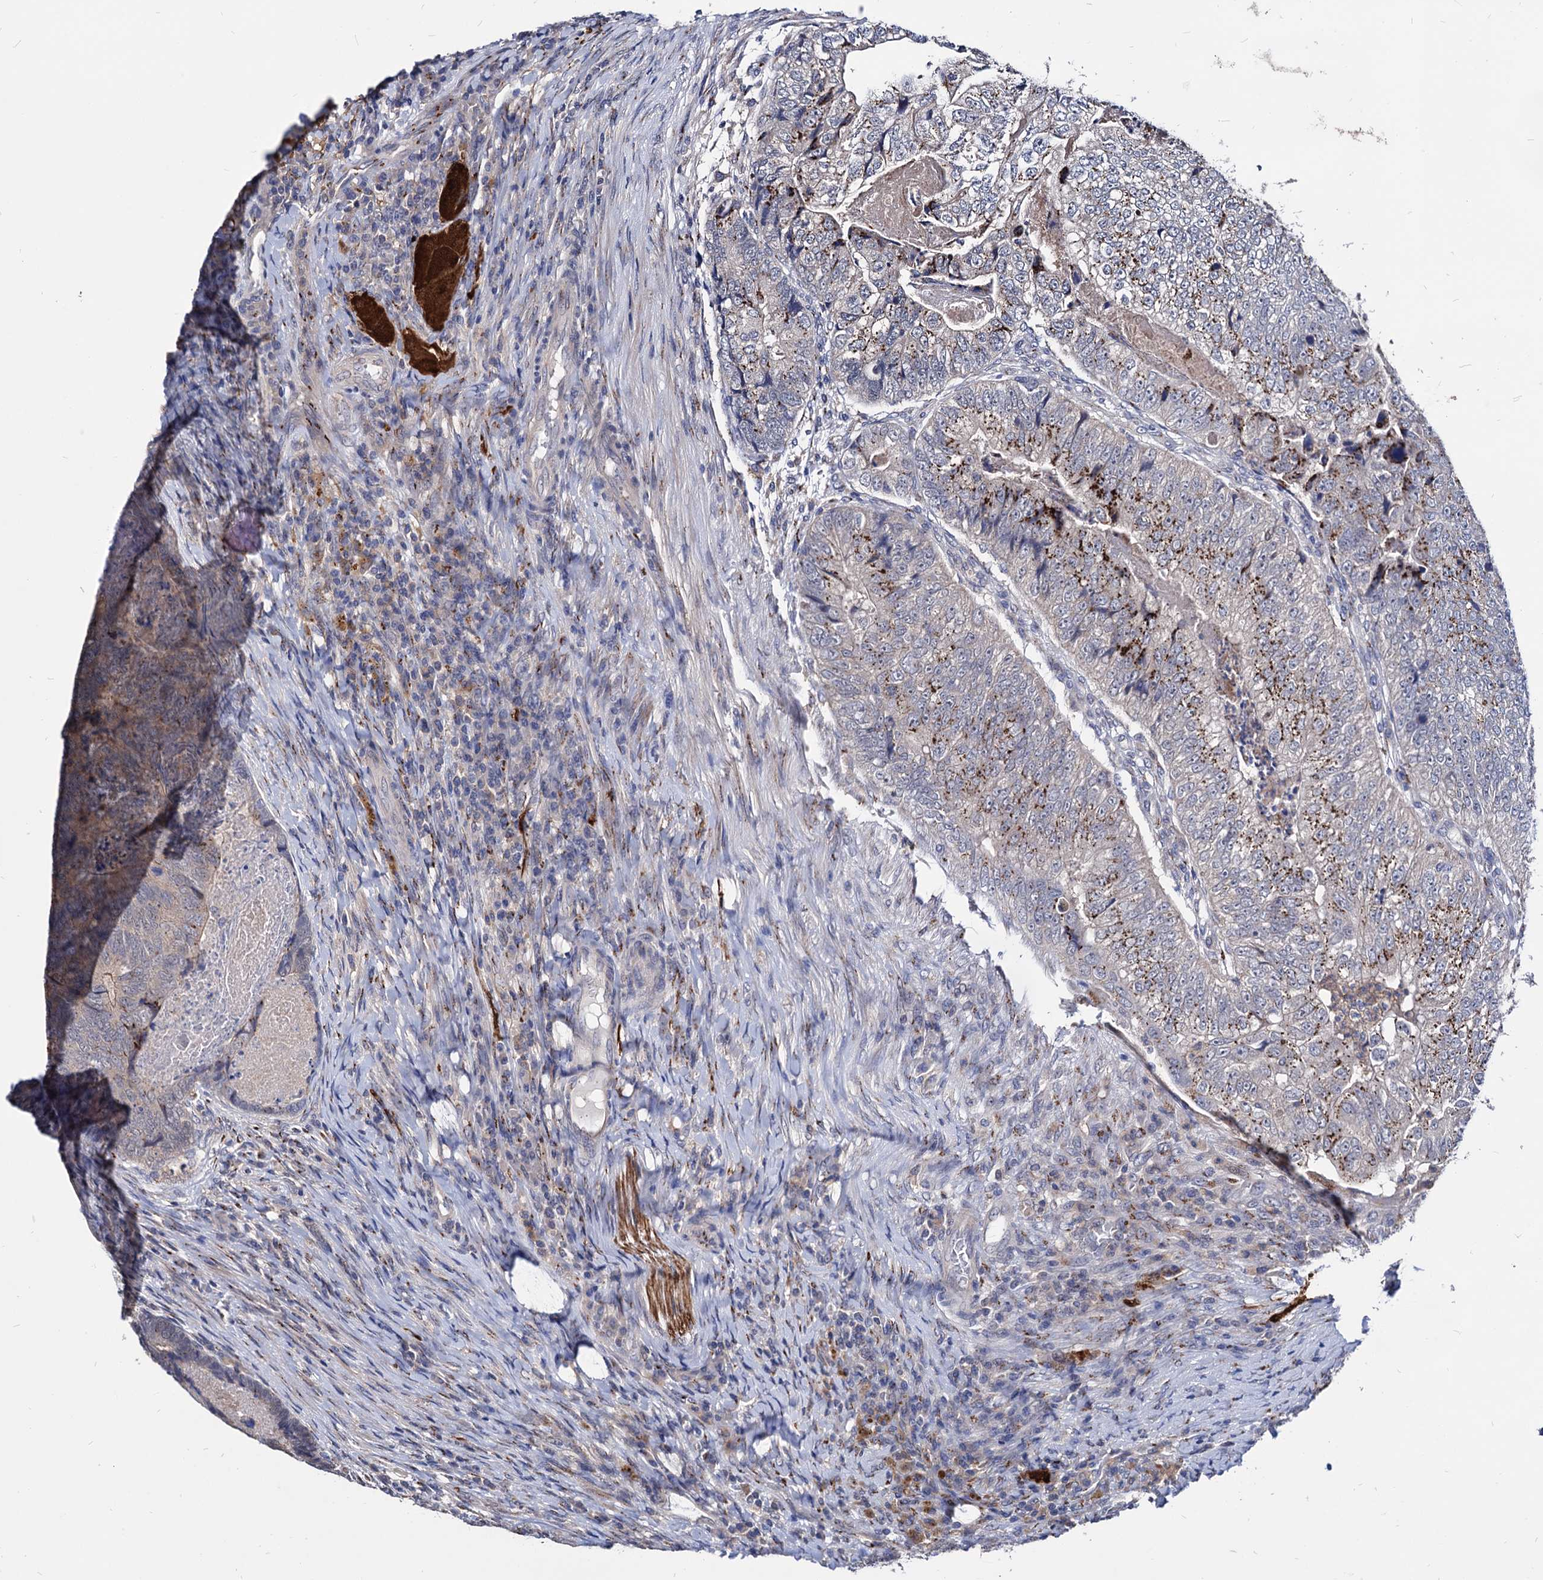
{"staining": {"intensity": "strong", "quantity": "25%-75%", "location": "cytoplasmic/membranous"}, "tissue": "colorectal cancer", "cell_type": "Tumor cells", "image_type": "cancer", "snomed": [{"axis": "morphology", "description": "Adenocarcinoma, NOS"}, {"axis": "topography", "description": "Colon"}], "caption": "Colorectal cancer stained with a brown dye displays strong cytoplasmic/membranous positive positivity in about 25%-75% of tumor cells.", "gene": "ESD", "patient": {"sex": "female", "age": 67}}